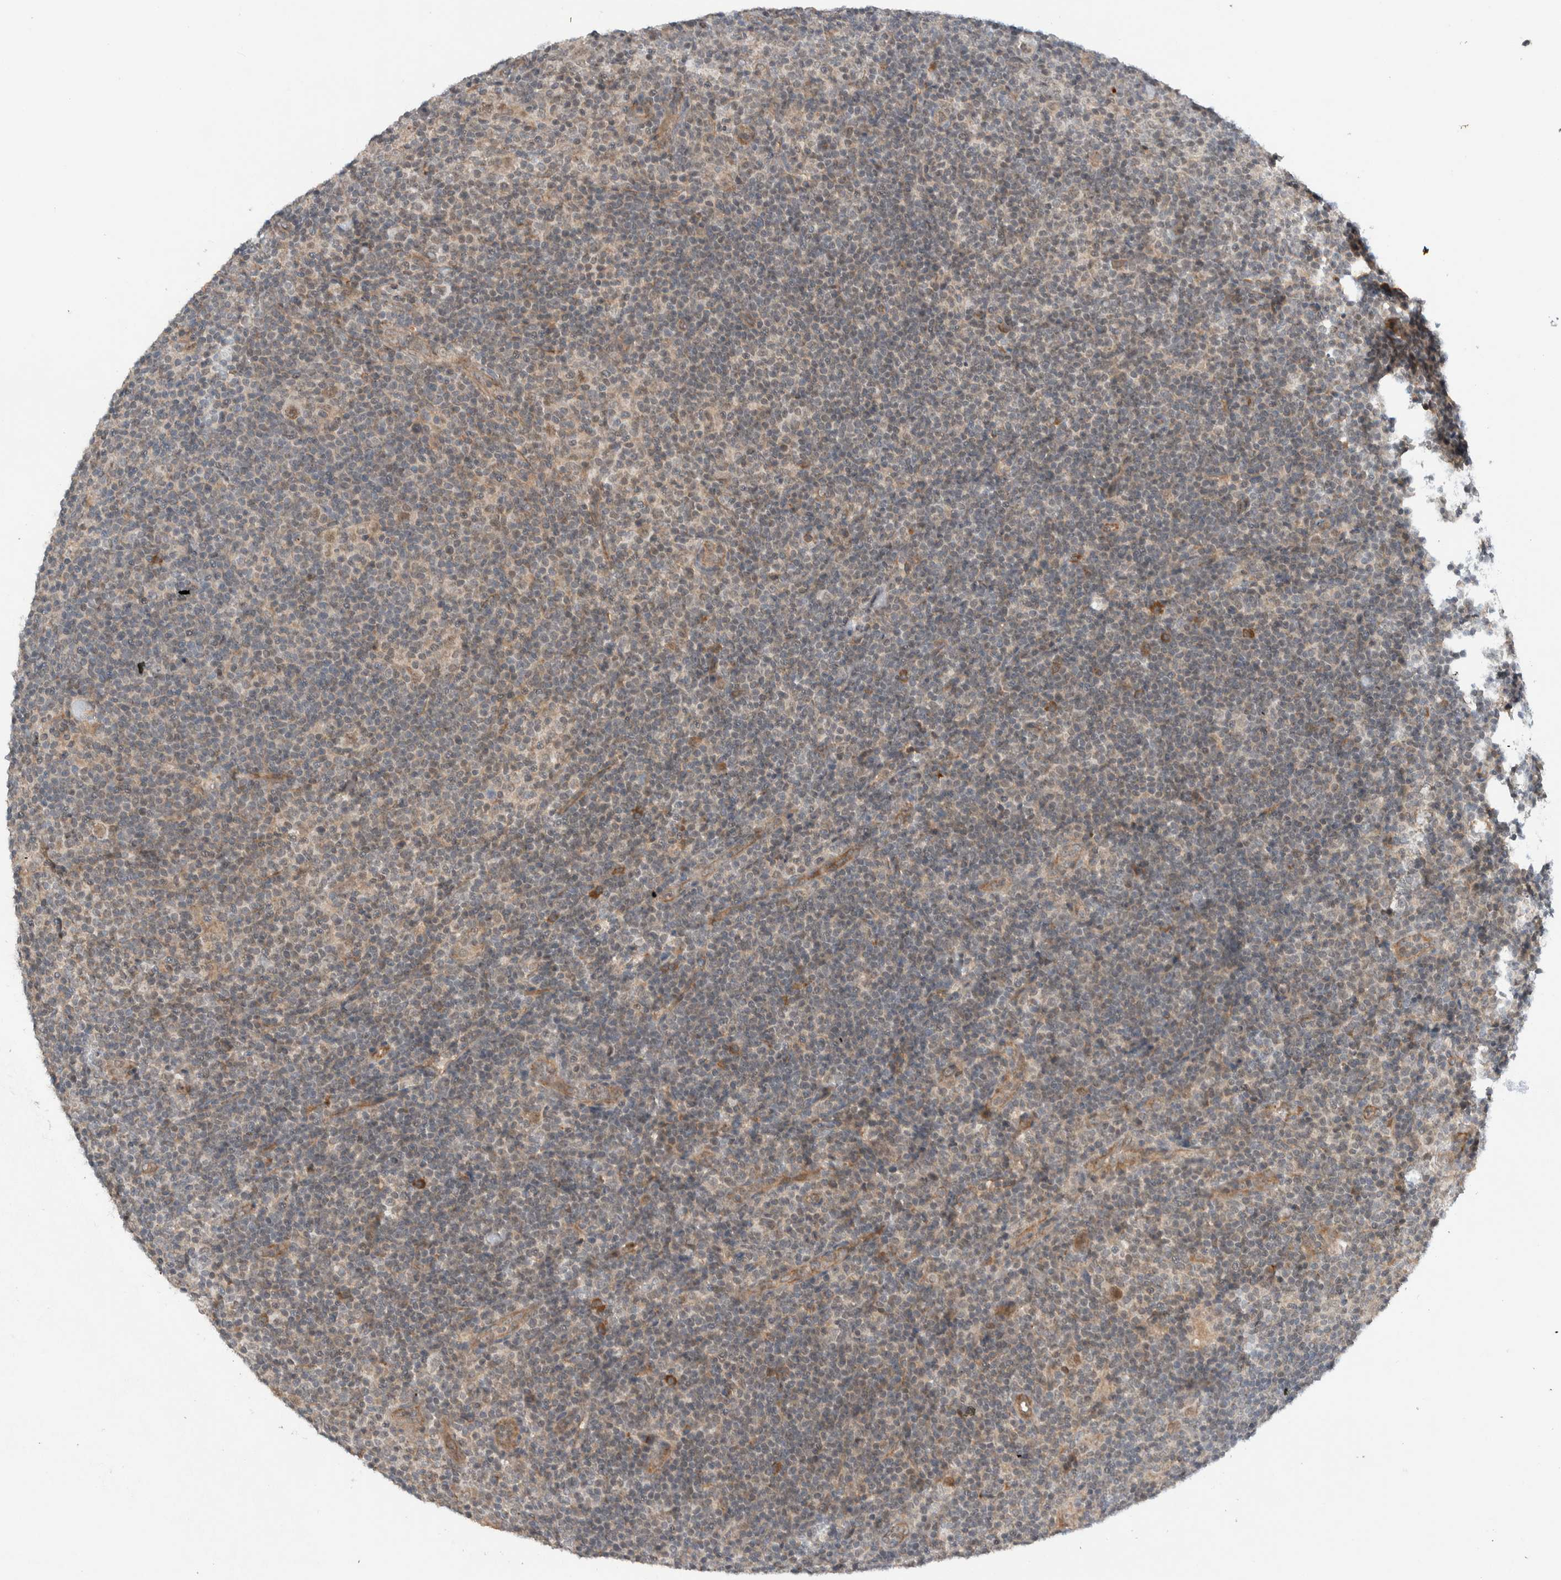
{"staining": {"intensity": "moderate", "quantity": "25%-75%", "location": "cytoplasmic/membranous"}, "tissue": "lymphoma", "cell_type": "Tumor cells", "image_type": "cancer", "snomed": [{"axis": "morphology", "description": "Hodgkin's disease, NOS"}, {"axis": "topography", "description": "Lymph node"}], "caption": "IHC of human Hodgkin's disease displays medium levels of moderate cytoplasmic/membranous expression in about 25%-75% of tumor cells.", "gene": "ARMC7", "patient": {"sex": "female", "age": 57}}